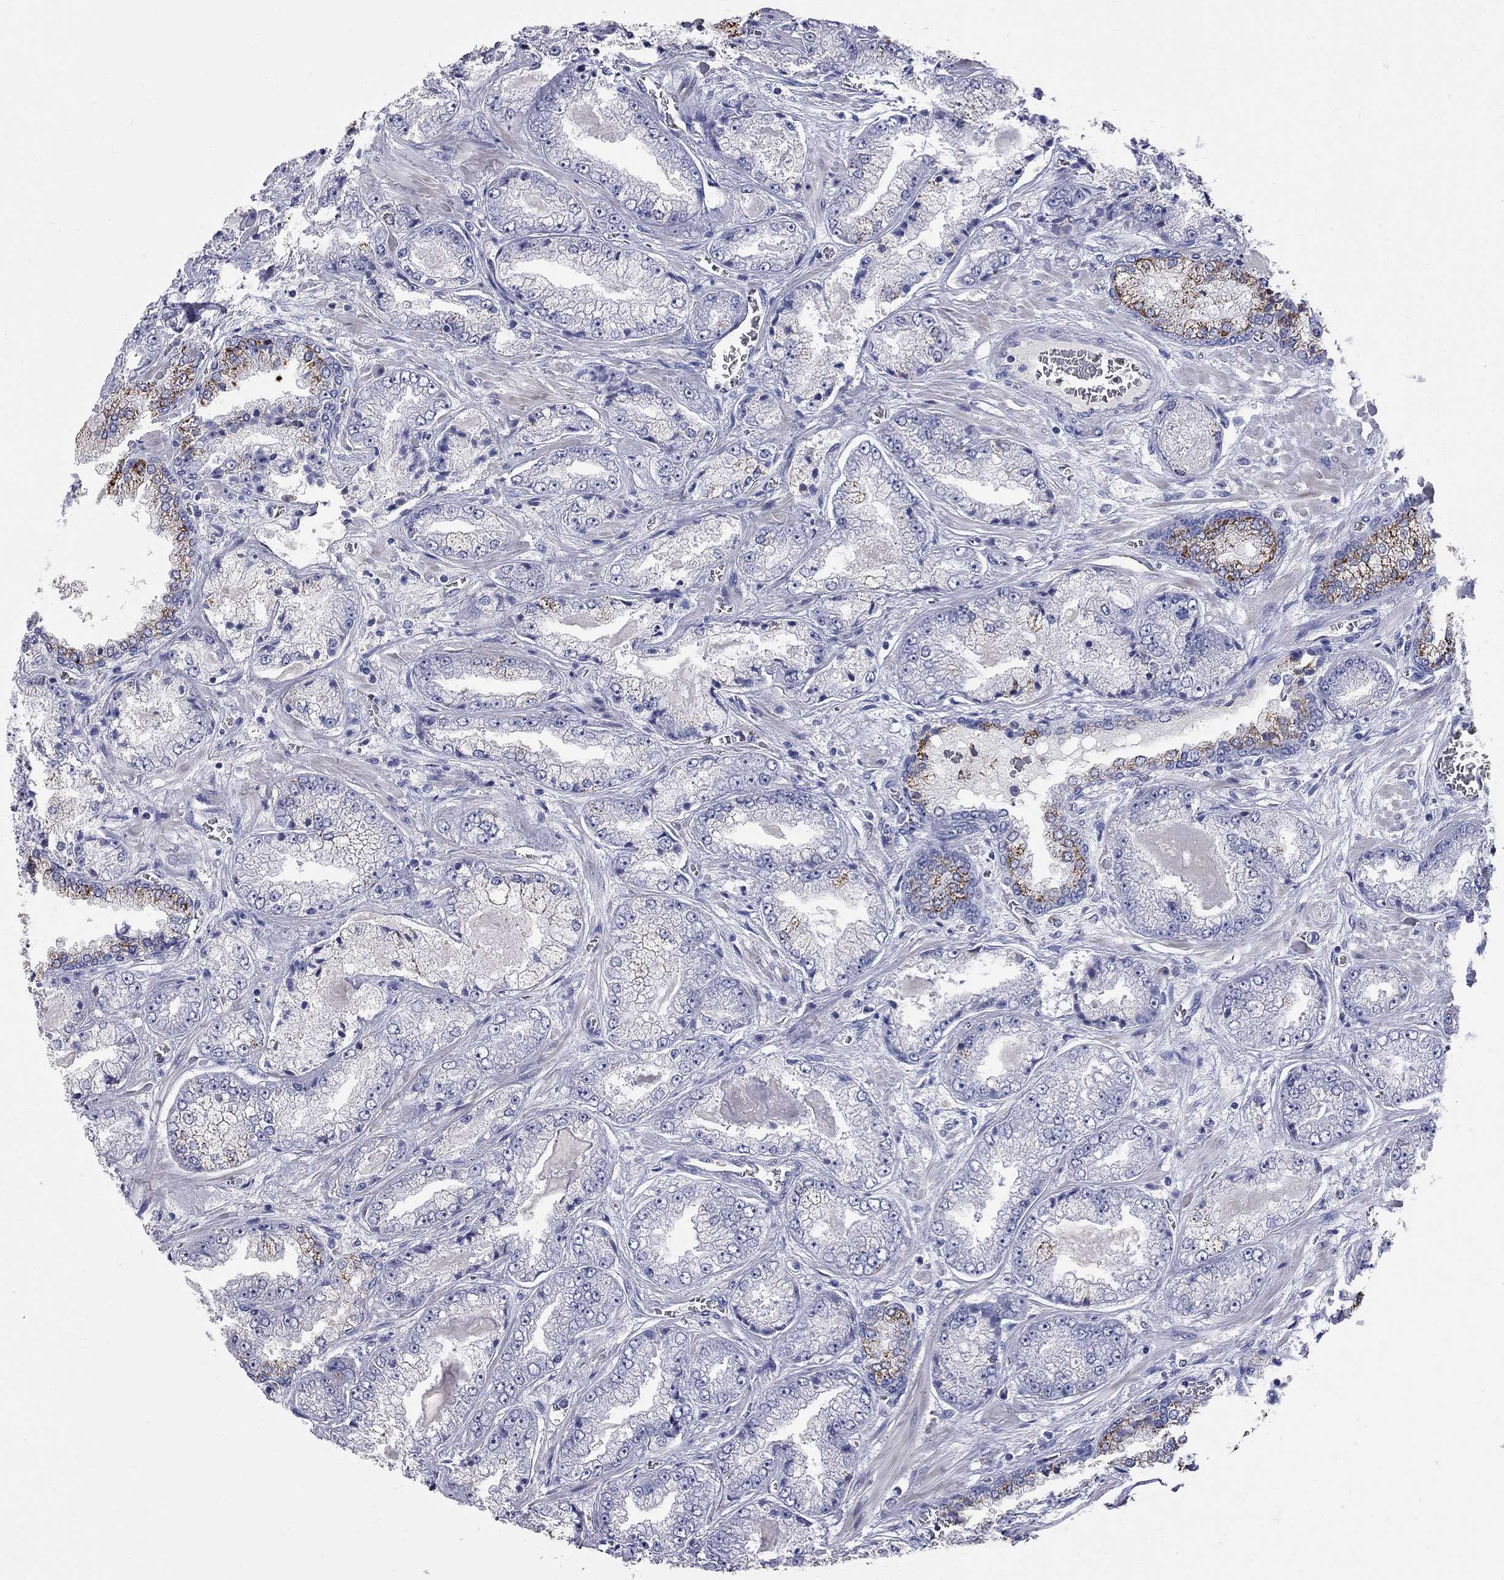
{"staining": {"intensity": "strong", "quantity": "<25%", "location": "cytoplasmic/membranous"}, "tissue": "prostate cancer", "cell_type": "Tumor cells", "image_type": "cancer", "snomed": [{"axis": "morphology", "description": "Adenocarcinoma, Low grade"}, {"axis": "topography", "description": "Prostate"}], "caption": "A high-resolution micrograph shows IHC staining of prostate cancer, which demonstrates strong cytoplasmic/membranous staining in about <25% of tumor cells.", "gene": "FAM221B", "patient": {"sex": "male", "age": 57}}